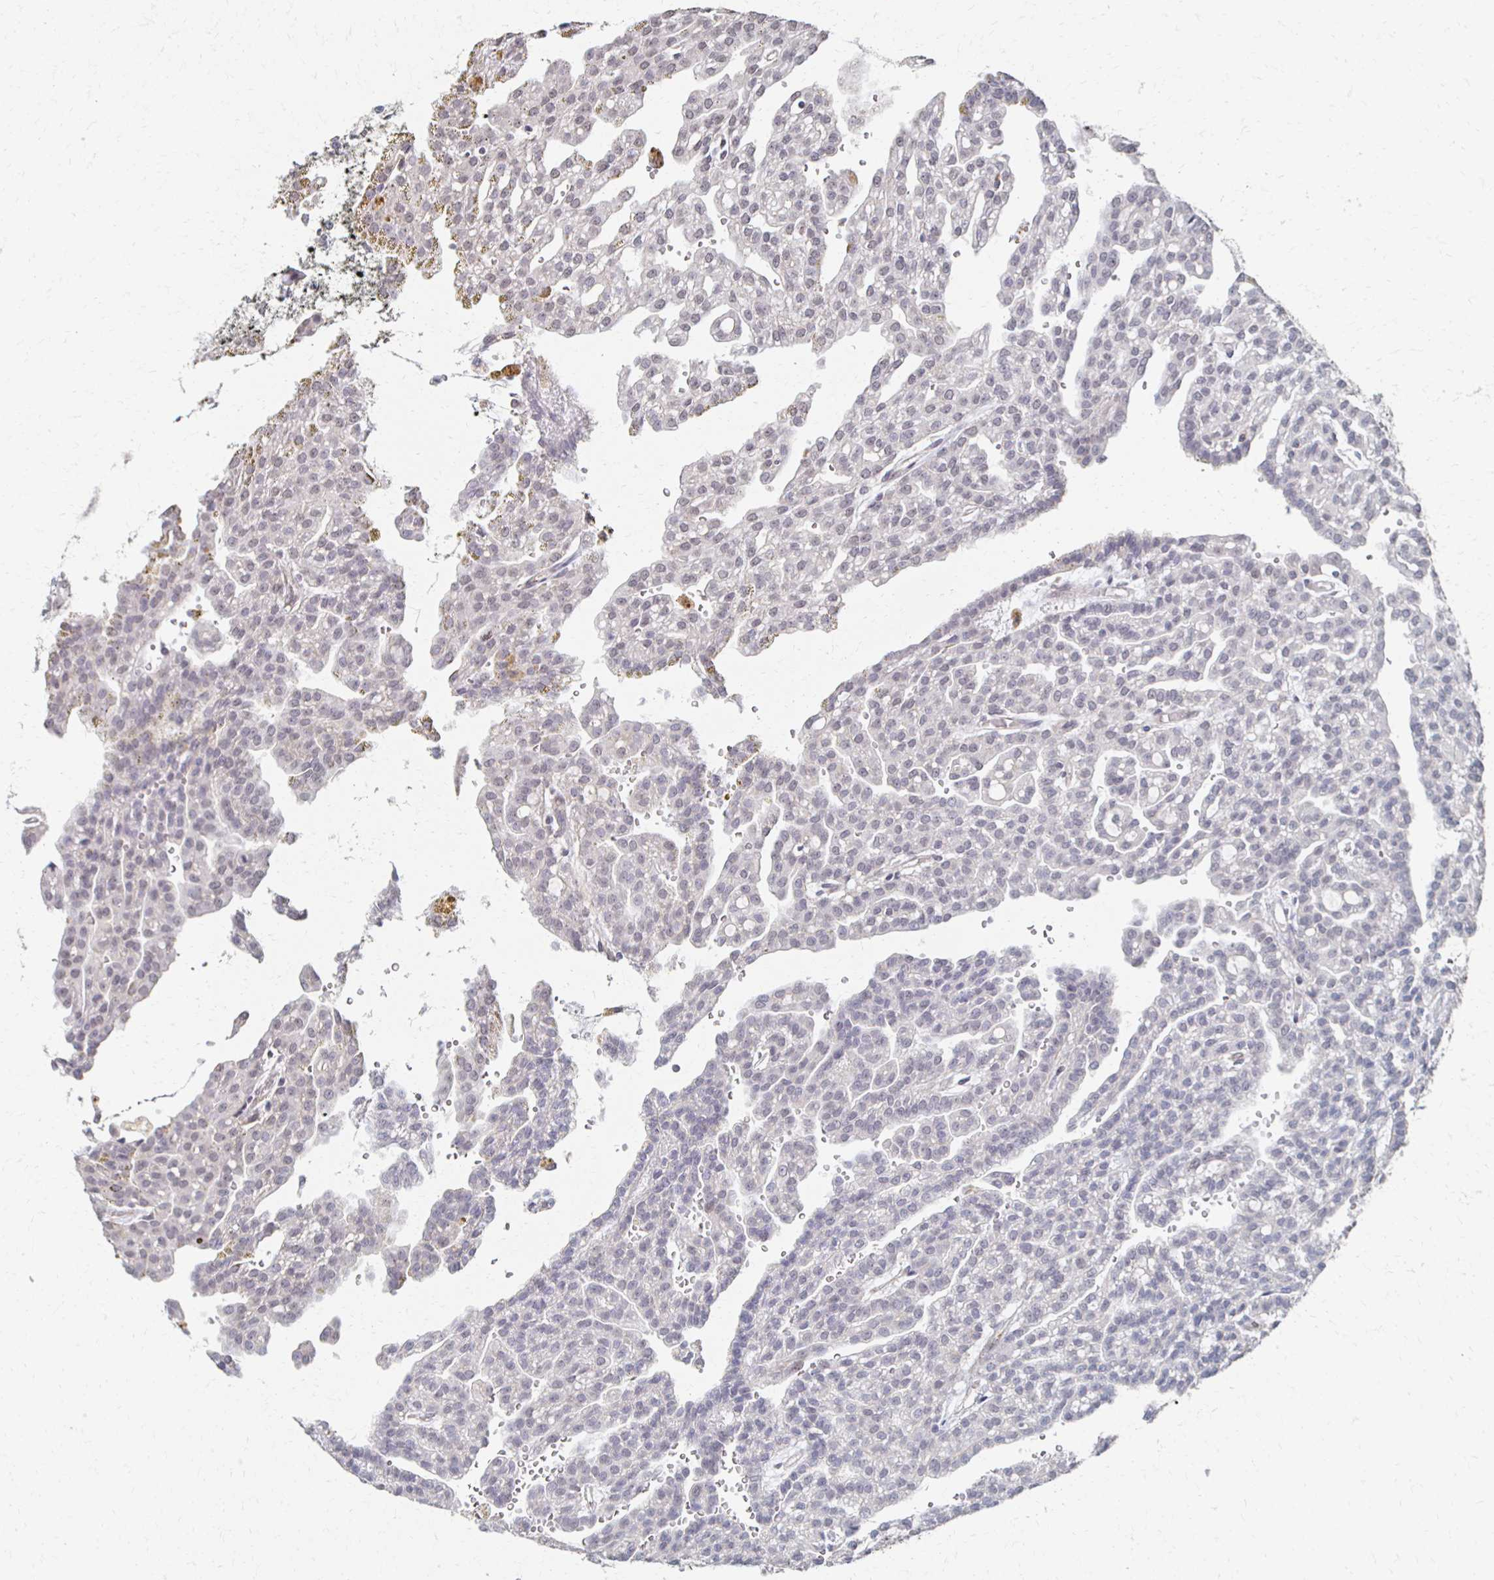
{"staining": {"intensity": "negative", "quantity": "none", "location": "none"}, "tissue": "renal cancer", "cell_type": "Tumor cells", "image_type": "cancer", "snomed": [{"axis": "morphology", "description": "Adenocarcinoma, NOS"}, {"axis": "topography", "description": "Kidney"}], "caption": "Micrograph shows no significant protein positivity in tumor cells of renal adenocarcinoma.", "gene": "DAB1", "patient": {"sex": "male", "age": 63}}